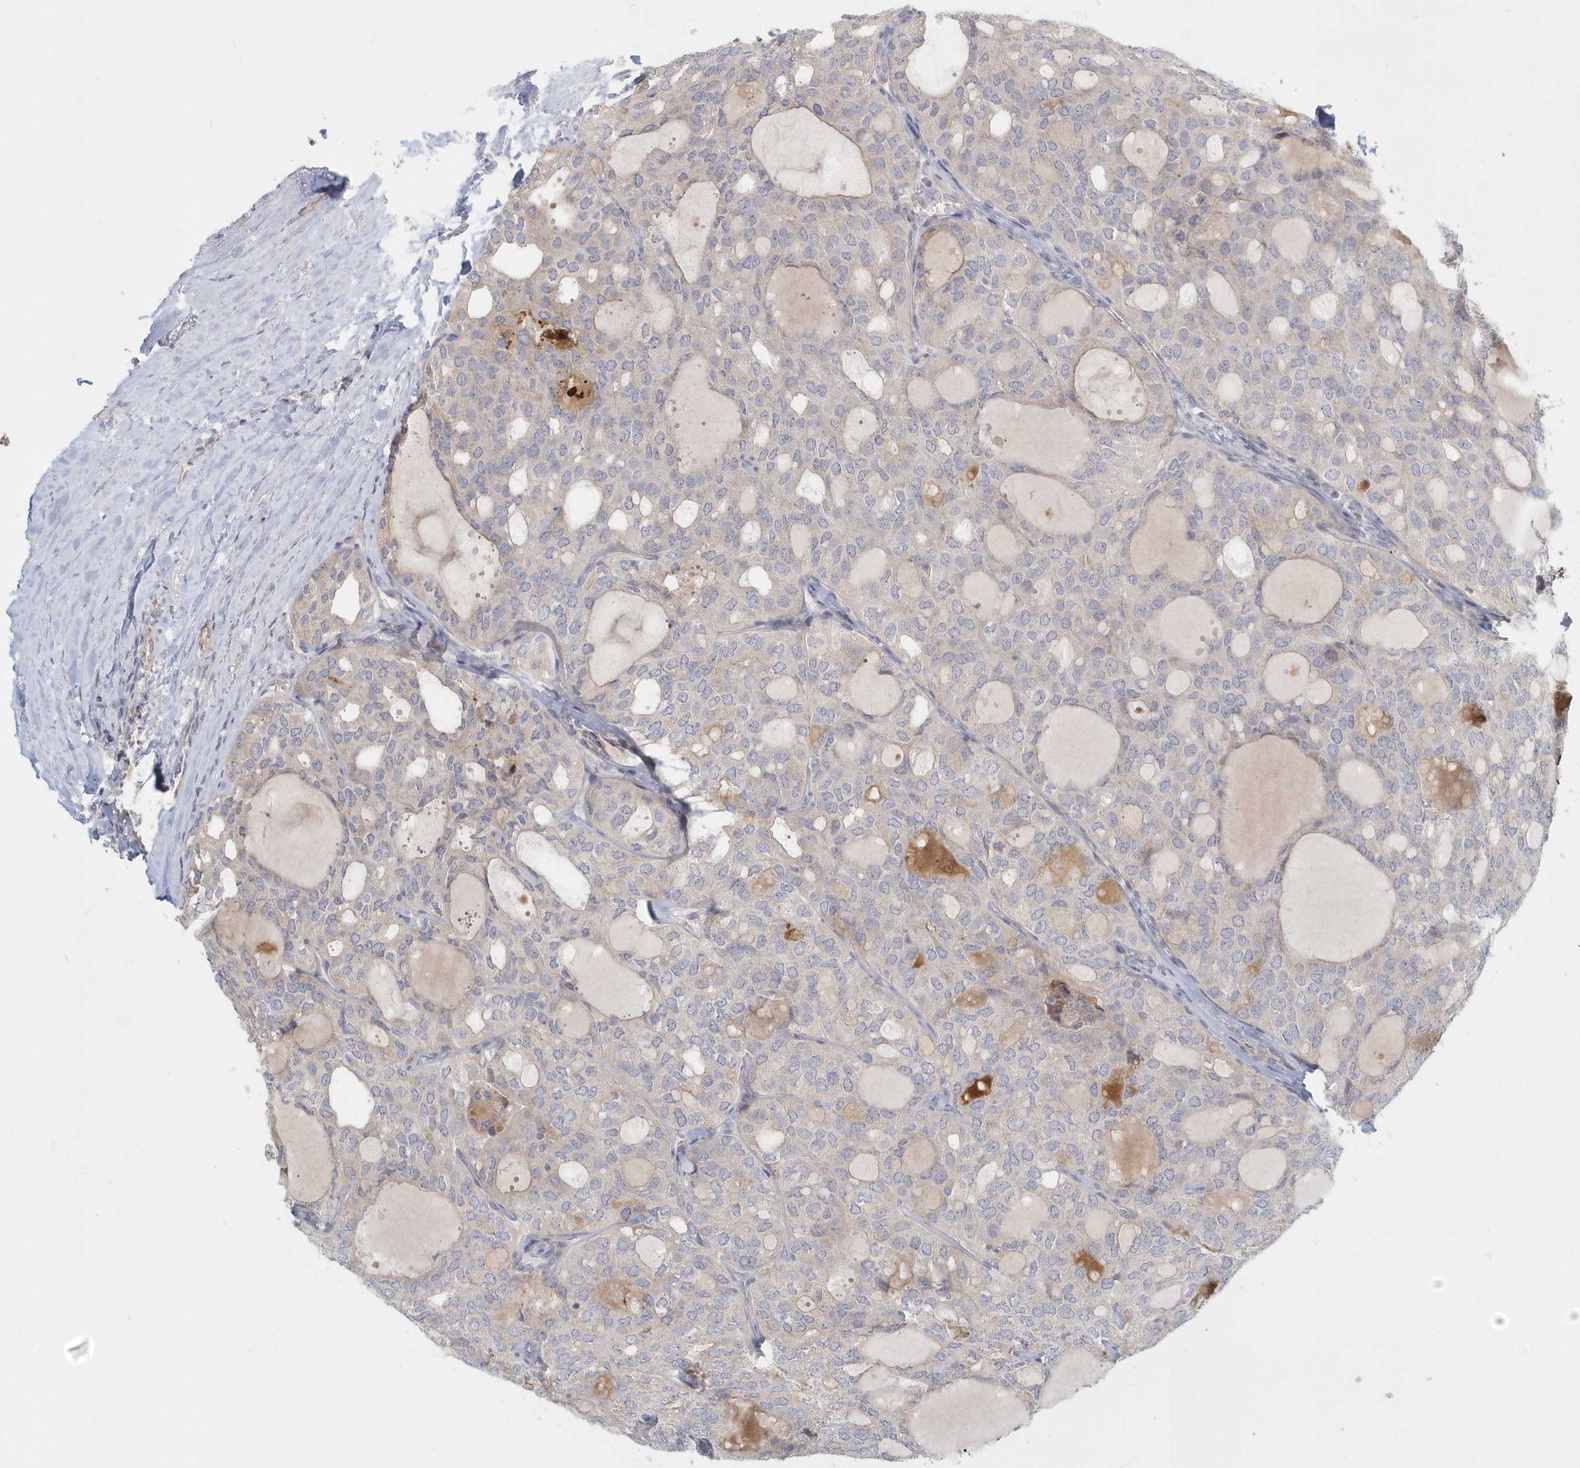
{"staining": {"intensity": "negative", "quantity": "none", "location": "none"}, "tissue": "thyroid cancer", "cell_type": "Tumor cells", "image_type": "cancer", "snomed": [{"axis": "morphology", "description": "Follicular adenoma carcinoma, NOS"}, {"axis": "topography", "description": "Thyroid gland"}], "caption": "This is an IHC photomicrograph of human follicular adenoma carcinoma (thyroid). There is no expression in tumor cells.", "gene": "NAPB", "patient": {"sex": "male", "age": 75}}